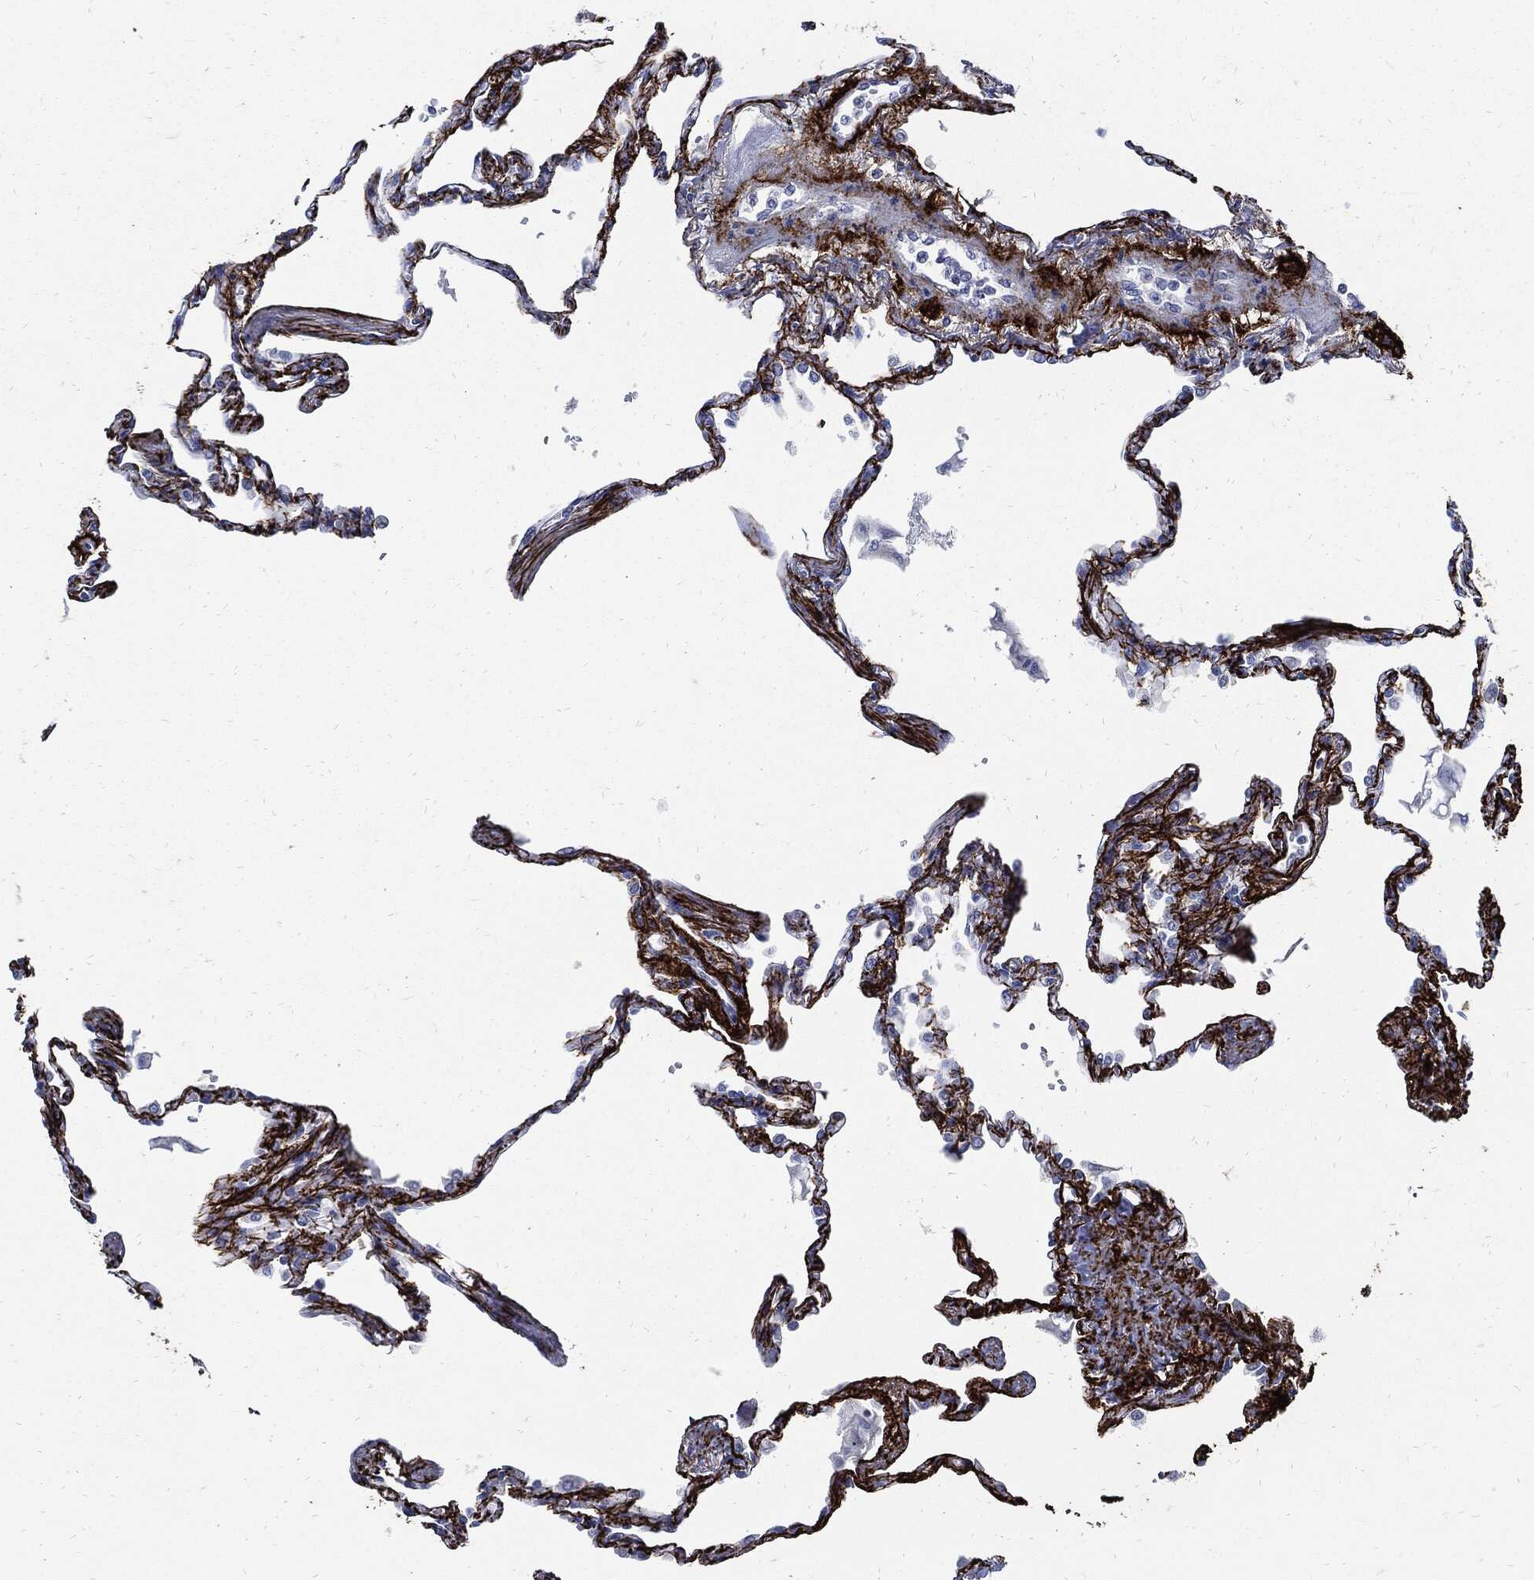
{"staining": {"intensity": "negative", "quantity": "none", "location": "none"}, "tissue": "lung", "cell_type": "Alveolar cells", "image_type": "normal", "snomed": [{"axis": "morphology", "description": "Normal tissue, NOS"}, {"axis": "topography", "description": "Lung"}], "caption": "Histopathology image shows no significant protein positivity in alveolar cells of normal lung. (Brightfield microscopy of DAB immunohistochemistry at high magnification).", "gene": "FBN1", "patient": {"sex": "male", "age": 78}}